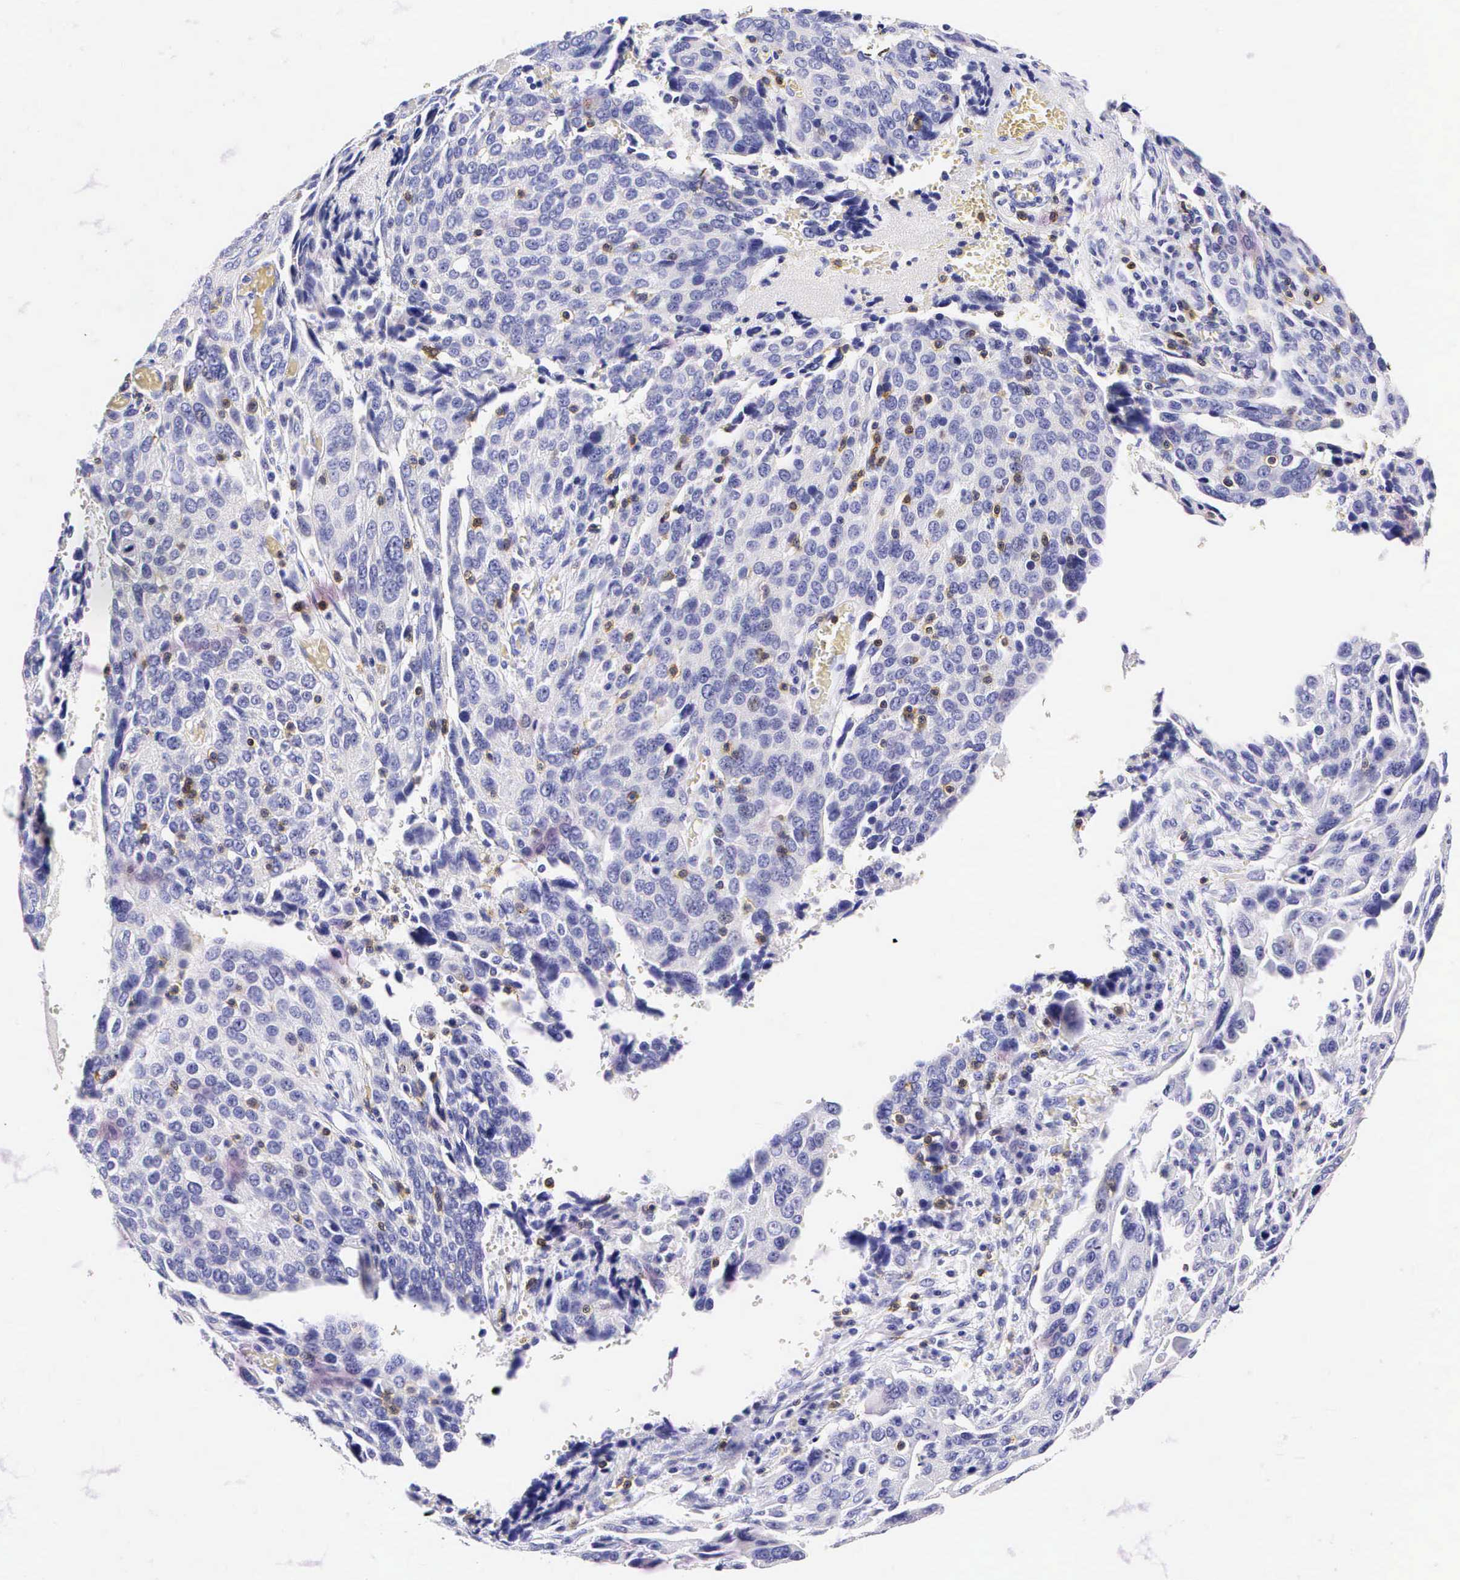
{"staining": {"intensity": "negative", "quantity": "none", "location": "none"}, "tissue": "ovarian cancer", "cell_type": "Tumor cells", "image_type": "cancer", "snomed": [{"axis": "morphology", "description": "Carcinoma, endometroid"}, {"axis": "topography", "description": "Ovary"}], "caption": "Tumor cells show no significant expression in ovarian endometroid carcinoma. The staining is performed using DAB (3,3'-diaminobenzidine) brown chromogen with nuclei counter-stained in using hematoxylin.", "gene": "CD3E", "patient": {"sex": "female", "age": 75}}